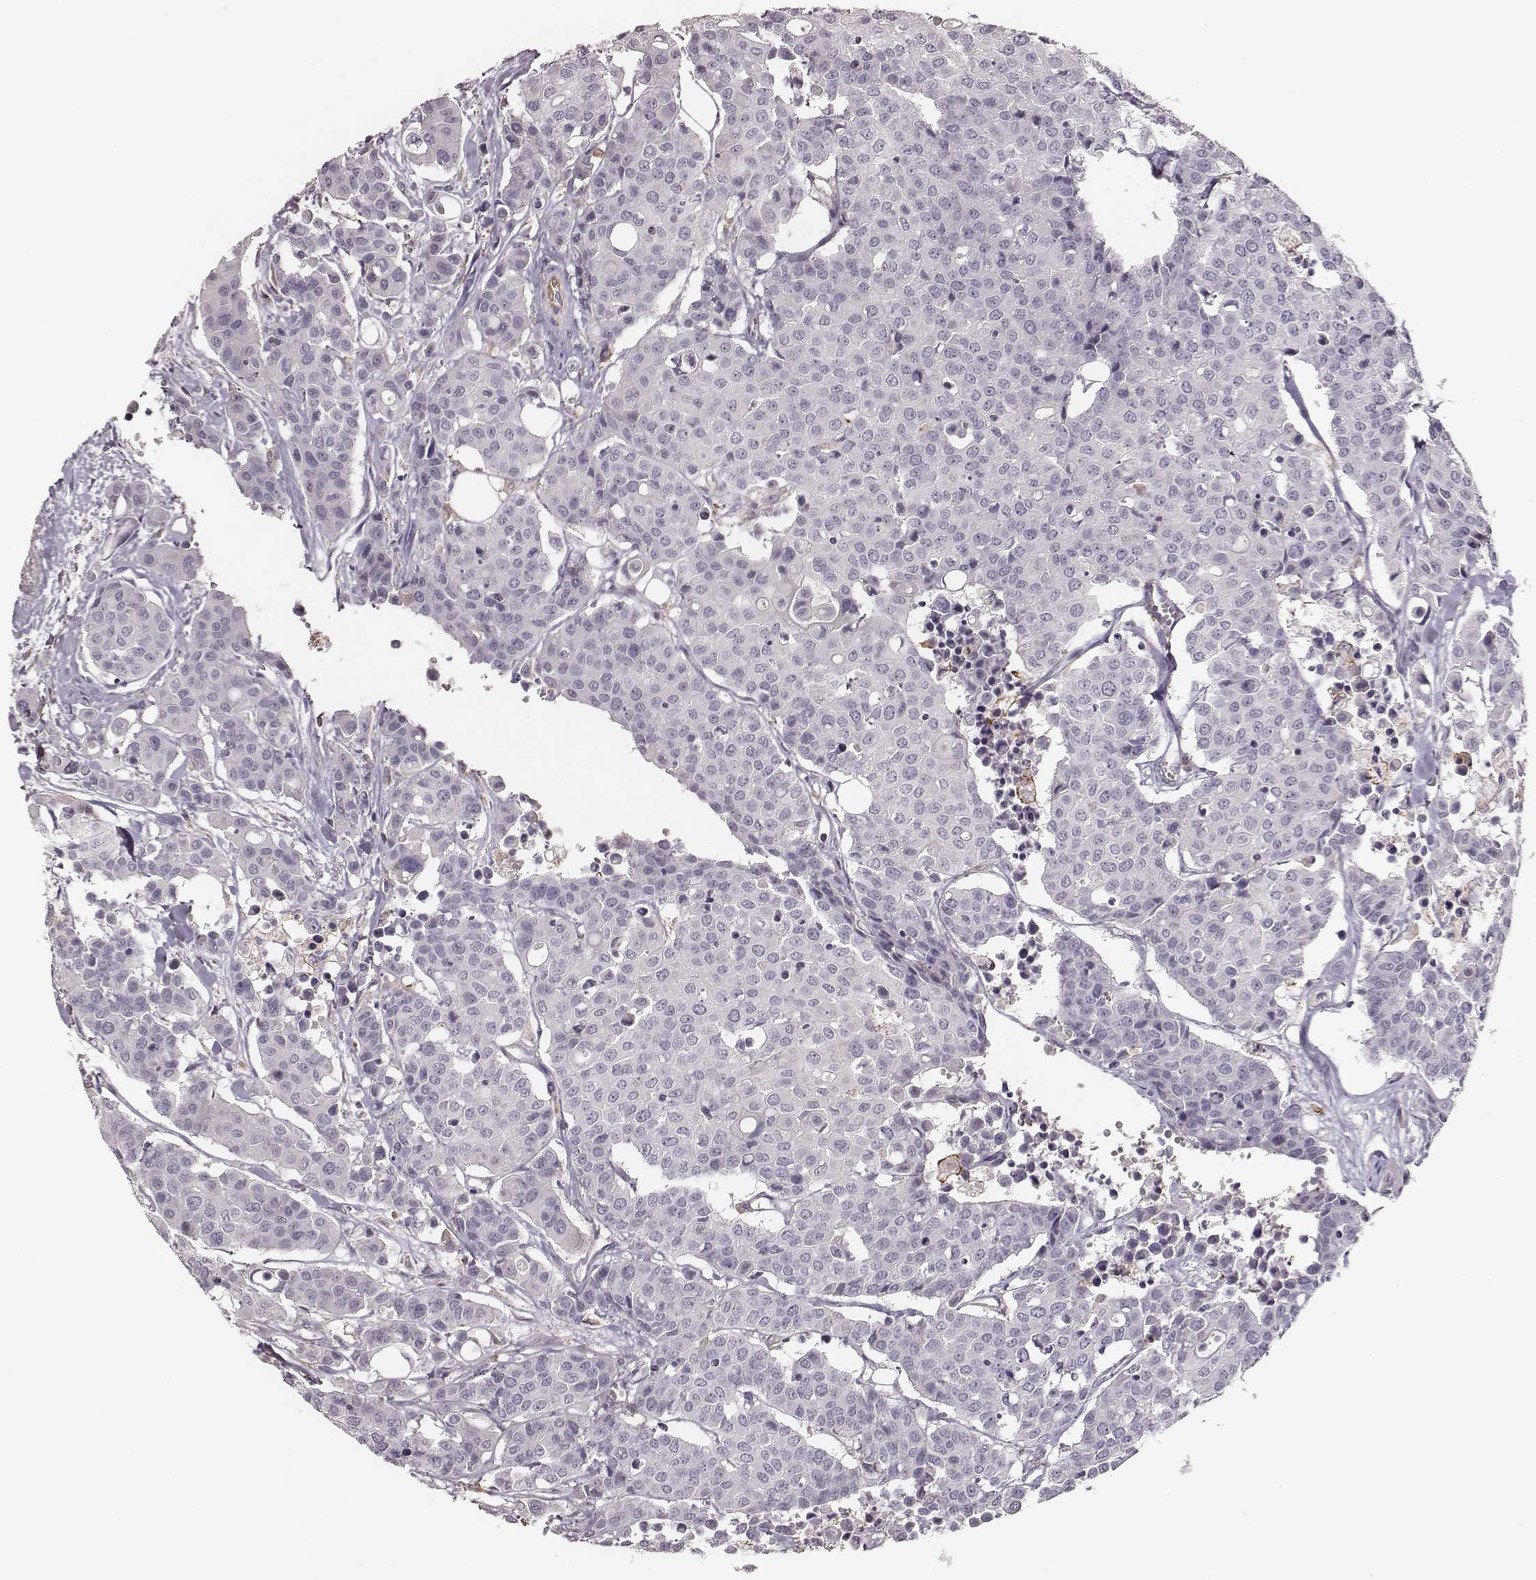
{"staining": {"intensity": "negative", "quantity": "none", "location": "none"}, "tissue": "carcinoid", "cell_type": "Tumor cells", "image_type": "cancer", "snomed": [{"axis": "morphology", "description": "Carcinoid, malignant, NOS"}, {"axis": "topography", "description": "Colon"}], "caption": "The micrograph reveals no staining of tumor cells in carcinoid.", "gene": "ZYX", "patient": {"sex": "male", "age": 81}}